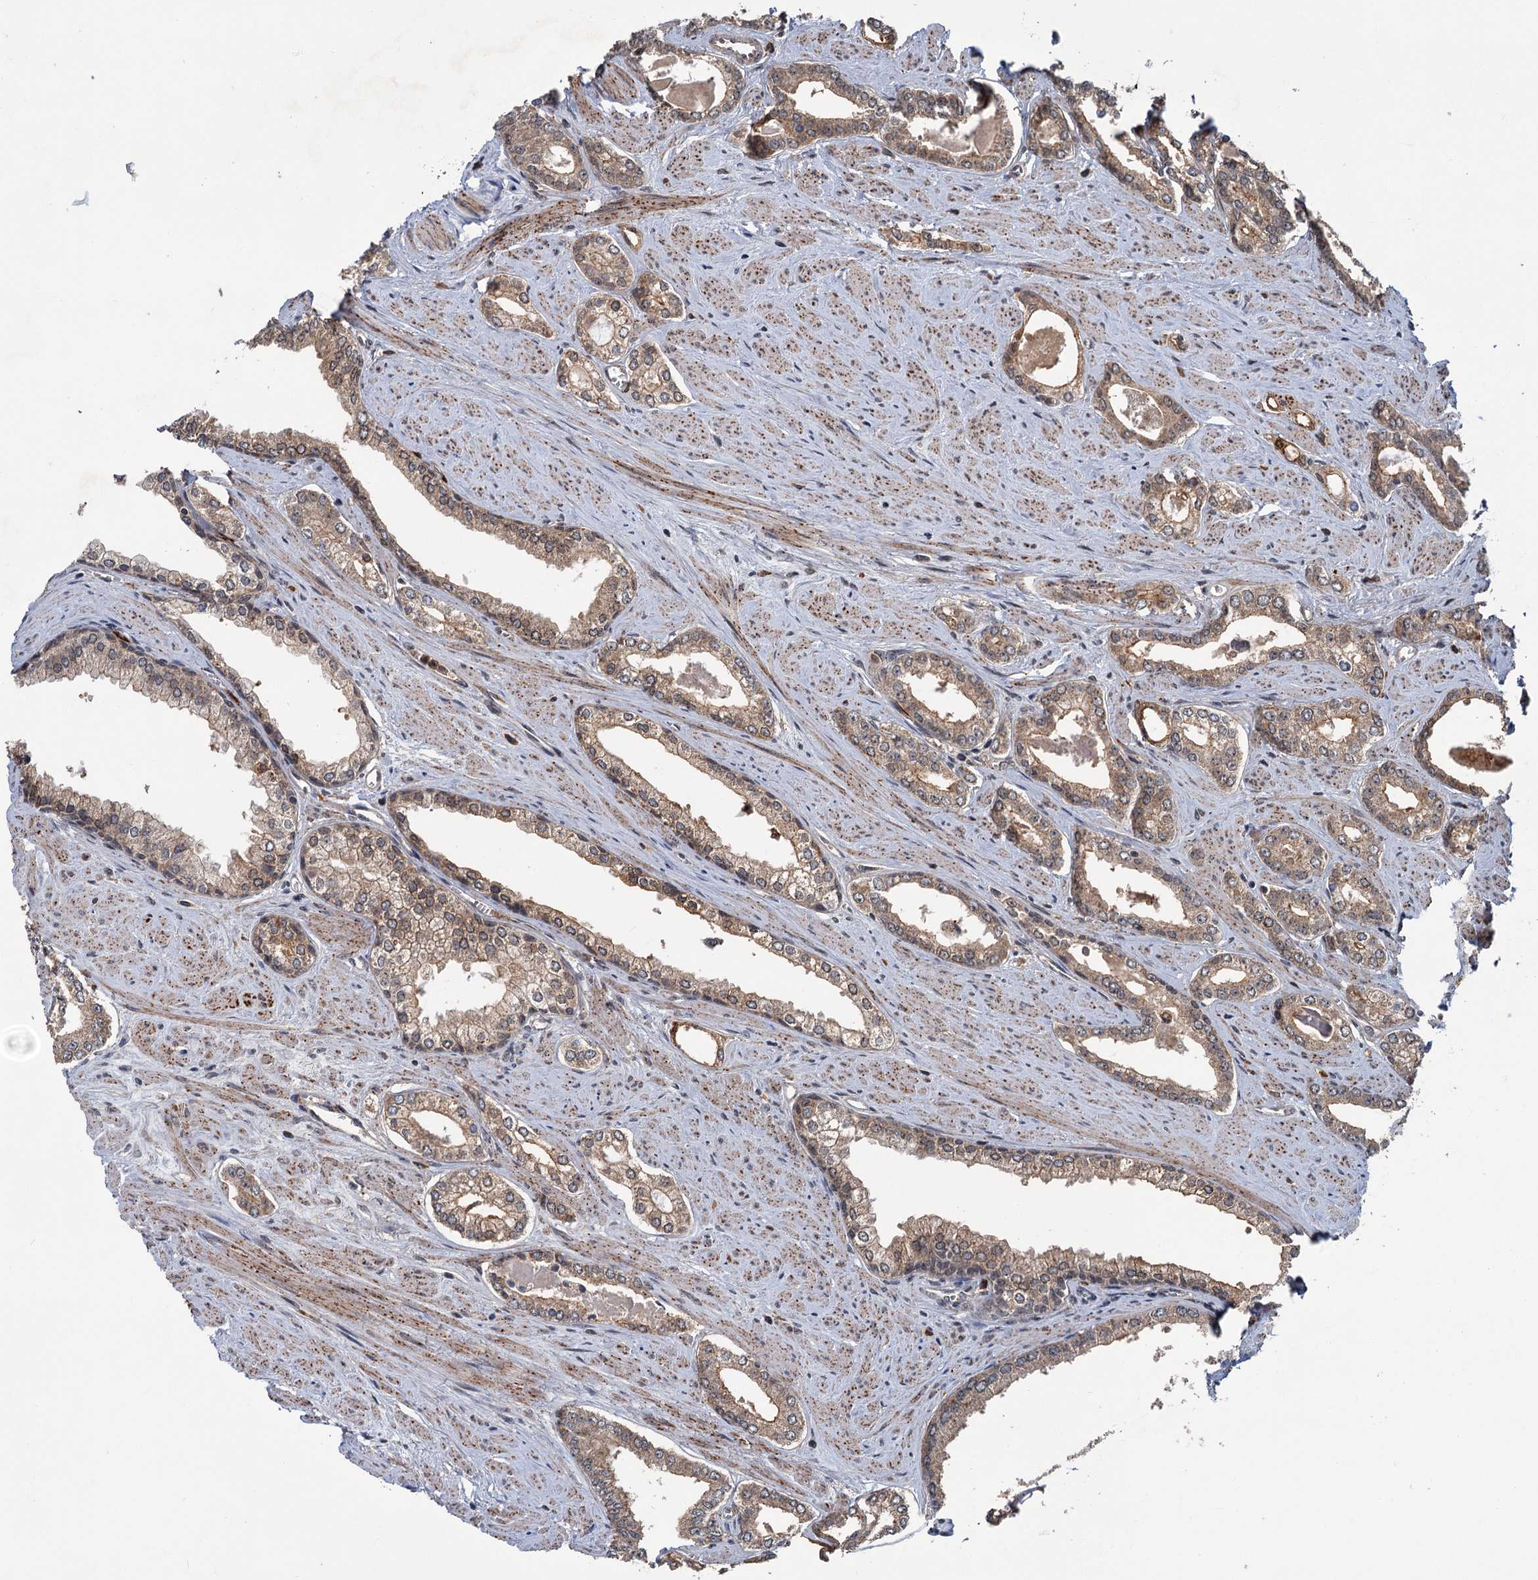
{"staining": {"intensity": "moderate", "quantity": ">75%", "location": "cytoplasmic/membranous,nuclear"}, "tissue": "prostate cancer", "cell_type": "Tumor cells", "image_type": "cancer", "snomed": [{"axis": "morphology", "description": "Adenocarcinoma, Low grade"}, {"axis": "topography", "description": "Prostate and seminal vesicle, NOS"}], "caption": "Protein staining displays moderate cytoplasmic/membranous and nuclear expression in about >75% of tumor cells in adenocarcinoma (low-grade) (prostate). (Stains: DAB (3,3'-diaminobenzidine) in brown, nuclei in blue, Microscopy: brightfield microscopy at high magnification).", "gene": "KANSL2", "patient": {"sex": "male", "age": 60}}